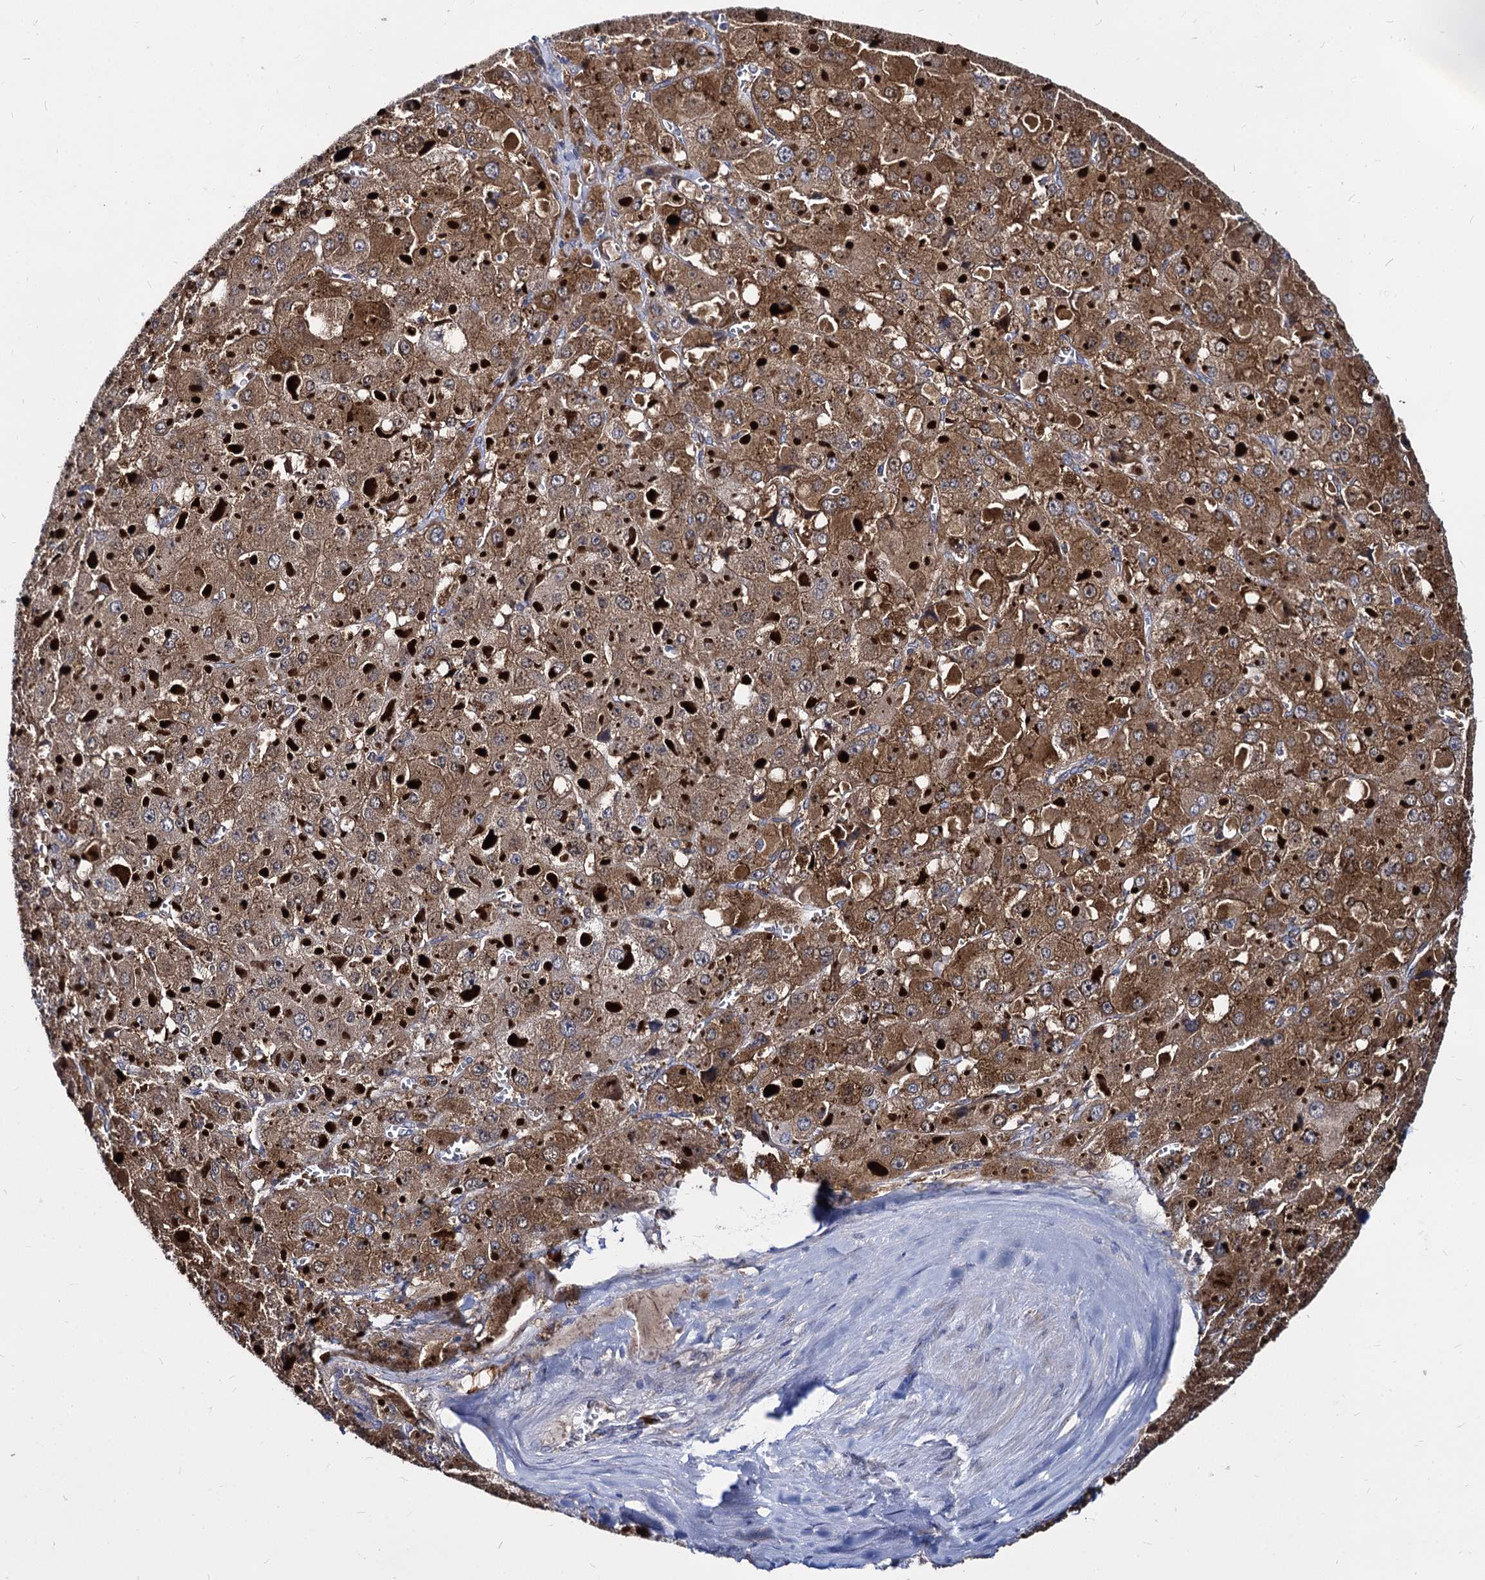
{"staining": {"intensity": "moderate", "quantity": ">75%", "location": "cytoplasmic/membranous"}, "tissue": "liver cancer", "cell_type": "Tumor cells", "image_type": "cancer", "snomed": [{"axis": "morphology", "description": "Carcinoma, Hepatocellular, NOS"}, {"axis": "topography", "description": "Liver"}], "caption": "Protein staining exhibits moderate cytoplasmic/membranous expression in about >75% of tumor cells in liver cancer (hepatocellular carcinoma).", "gene": "NME1", "patient": {"sex": "female", "age": 73}}